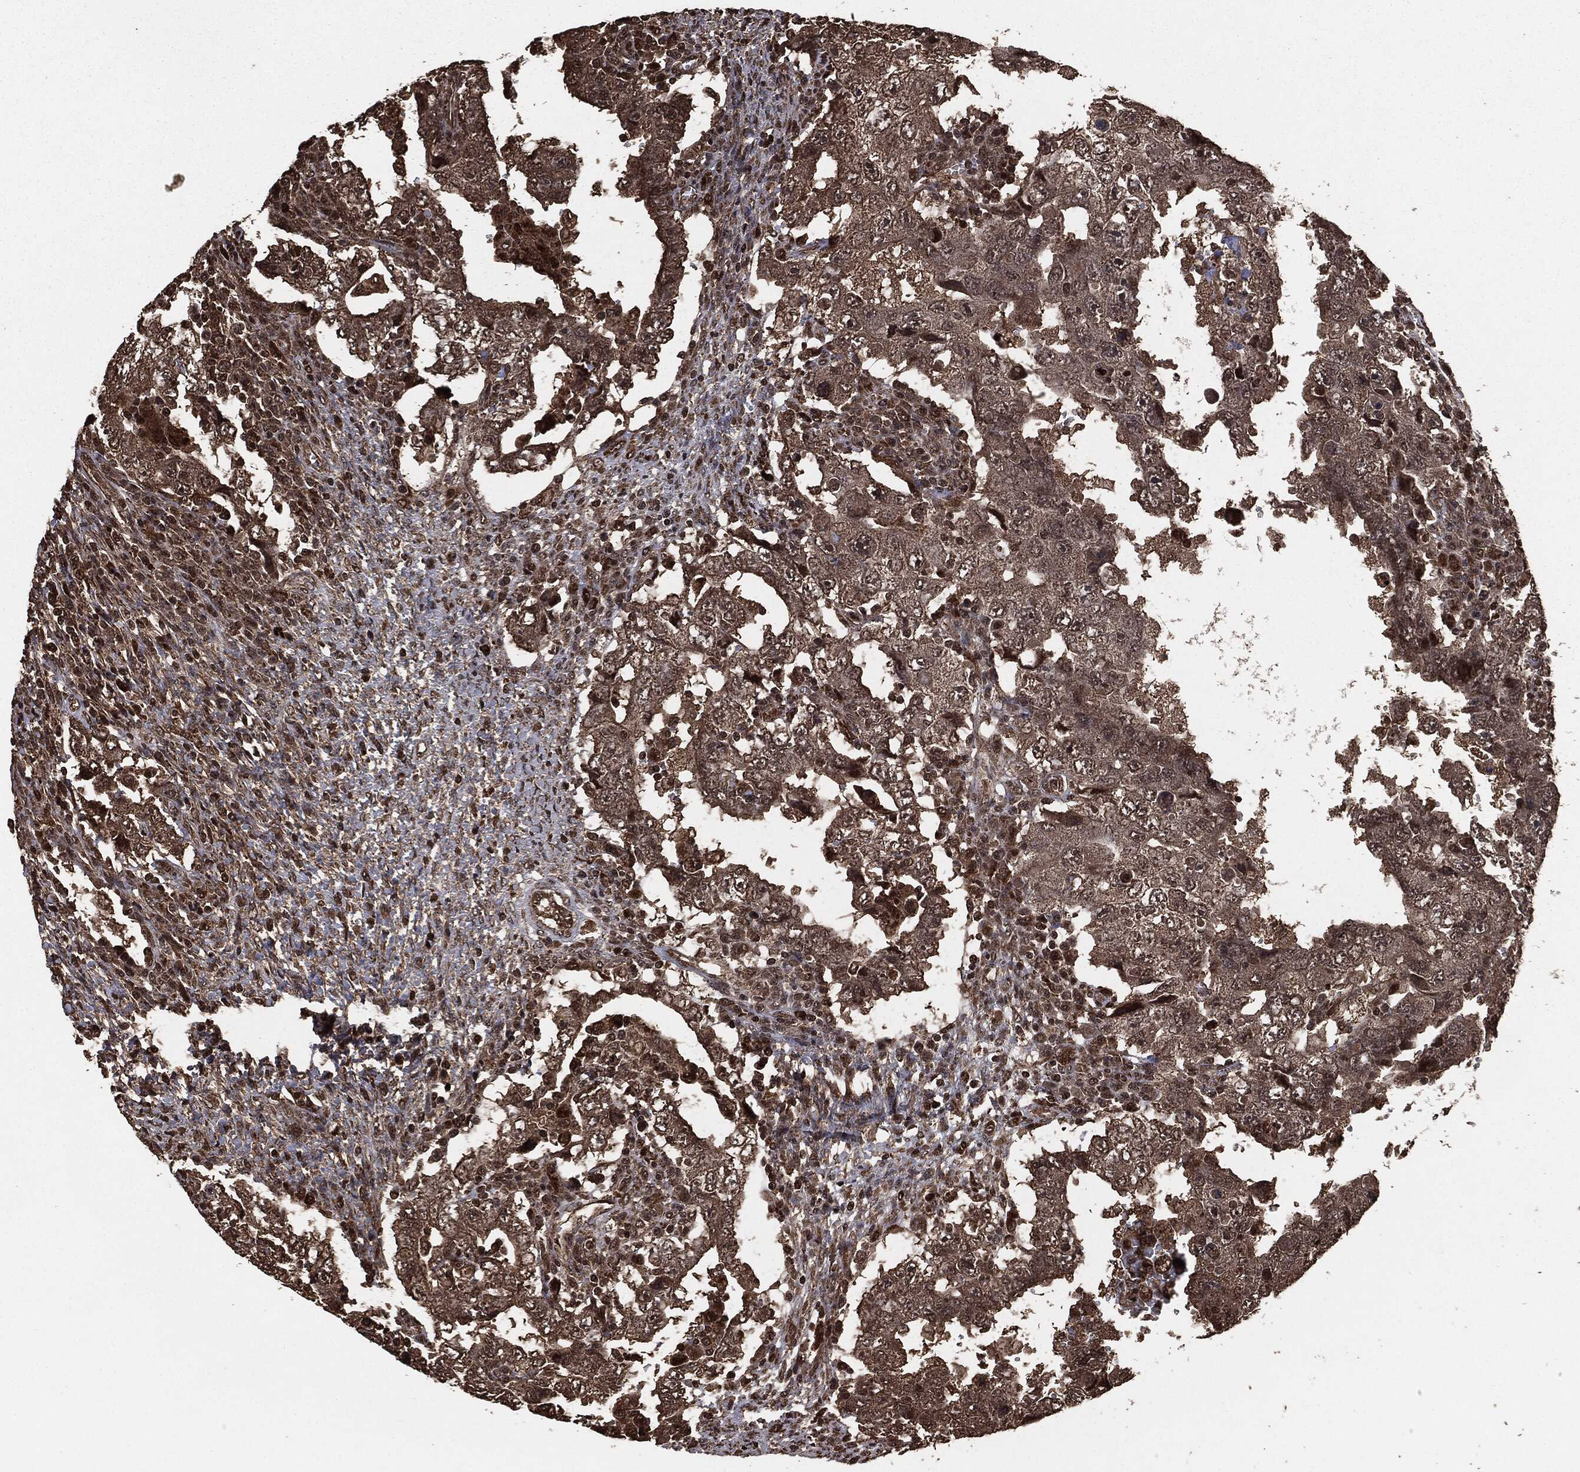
{"staining": {"intensity": "strong", "quantity": "25%-75%", "location": "cytoplasmic/membranous"}, "tissue": "testis cancer", "cell_type": "Tumor cells", "image_type": "cancer", "snomed": [{"axis": "morphology", "description": "Carcinoma, Embryonal, NOS"}, {"axis": "topography", "description": "Testis"}], "caption": "Immunohistochemistry of human testis embryonal carcinoma displays high levels of strong cytoplasmic/membranous positivity in approximately 25%-75% of tumor cells.", "gene": "EGFR", "patient": {"sex": "male", "age": 26}}